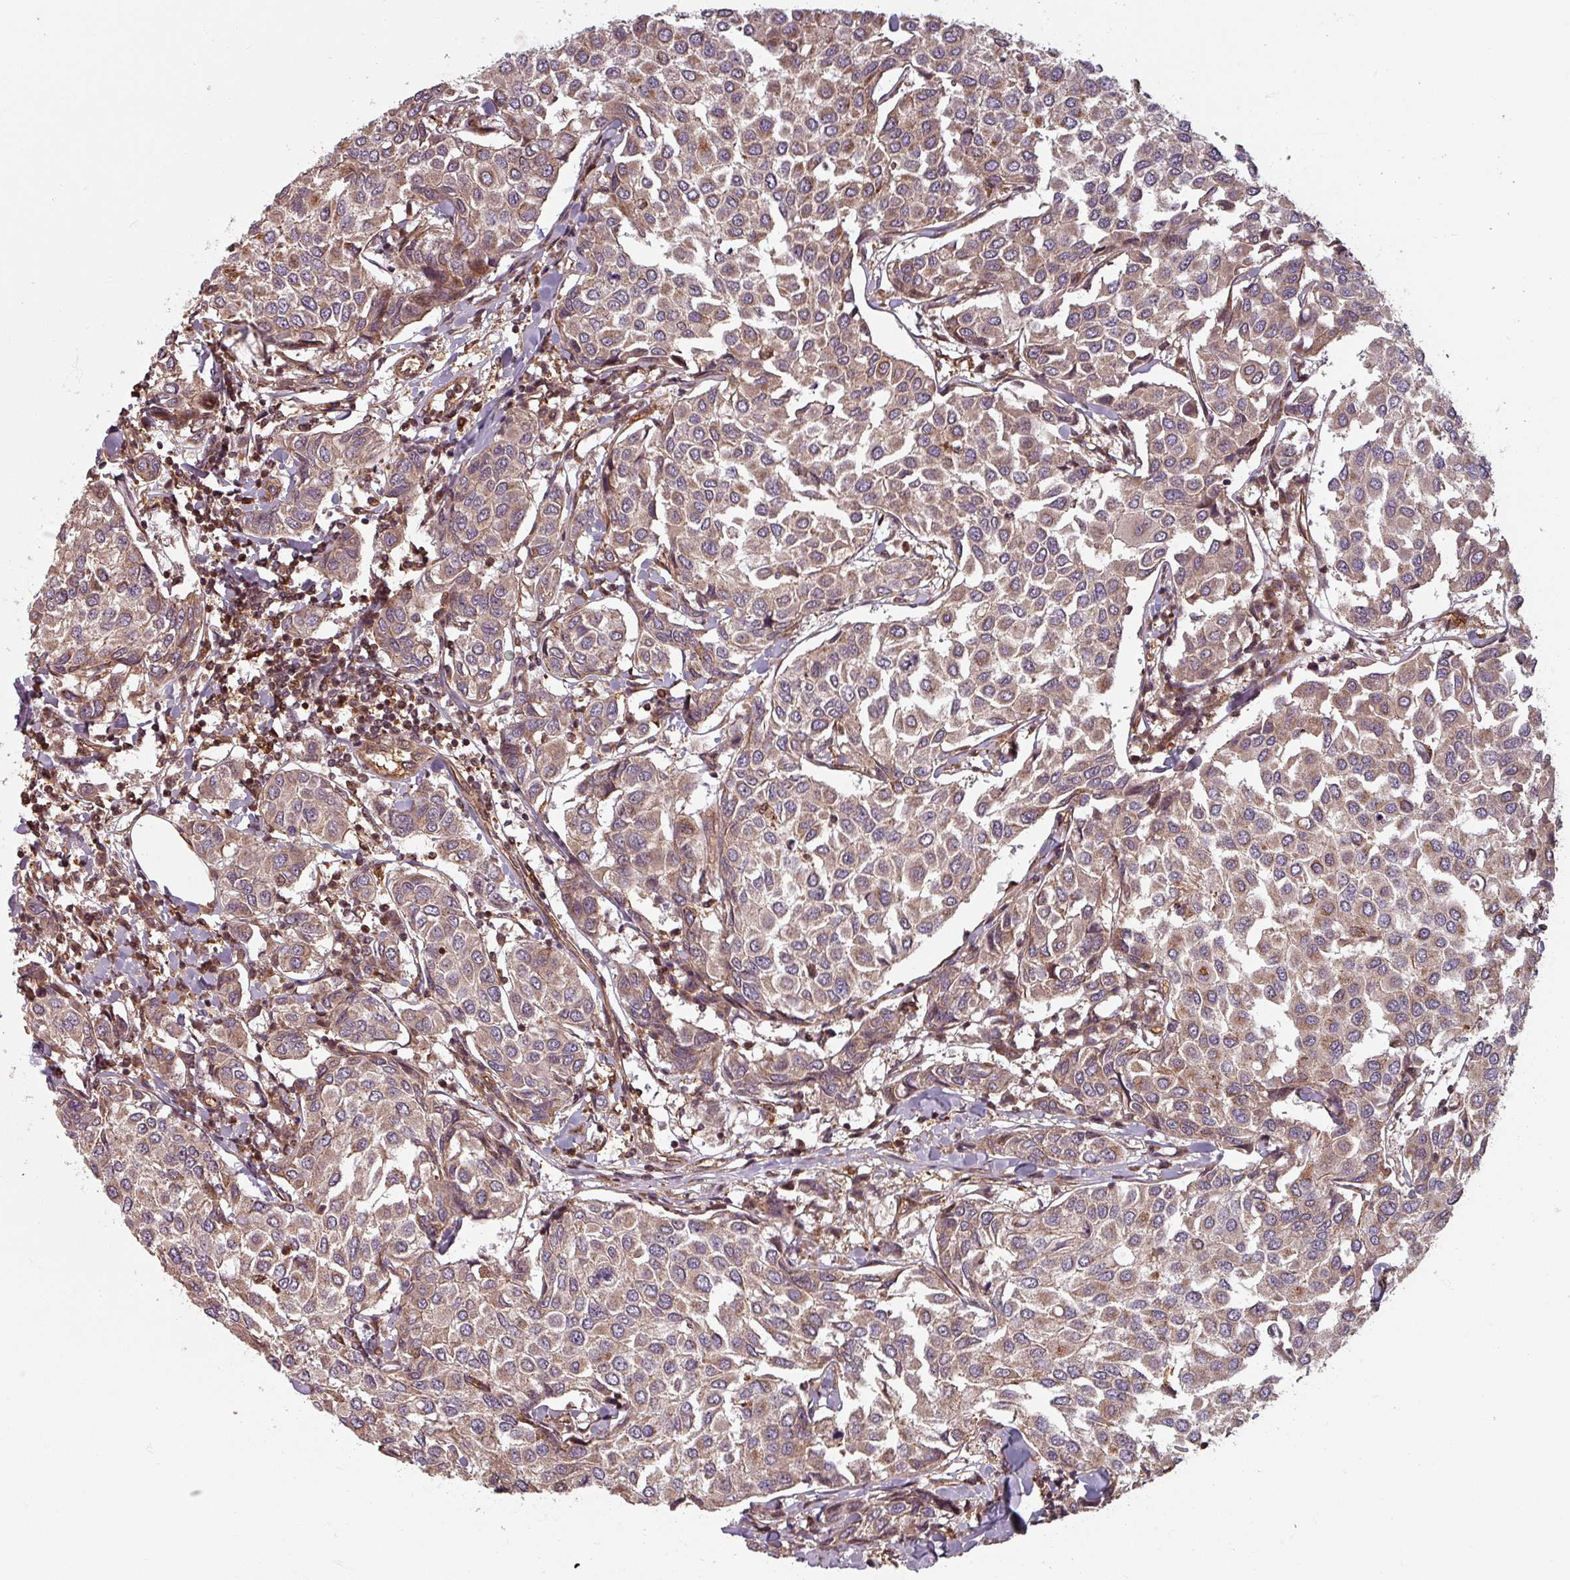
{"staining": {"intensity": "weak", "quantity": ">75%", "location": "cytoplasmic/membranous"}, "tissue": "breast cancer", "cell_type": "Tumor cells", "image_type": "cancer", "snomed": [{"axis": "morphology", "description": "Duct carcinoma"}, {"axis": "topography", "description": "Breast"}], "caption": "This image displays immunohistochemistry (IHC) staining of invasive ductal carcinoma (breast), with low weak cytoplasmic/membranous positivity in about >75% of tumor cells.", "gene": "EID1", "patient": {"sex": "female", "age": 55}}